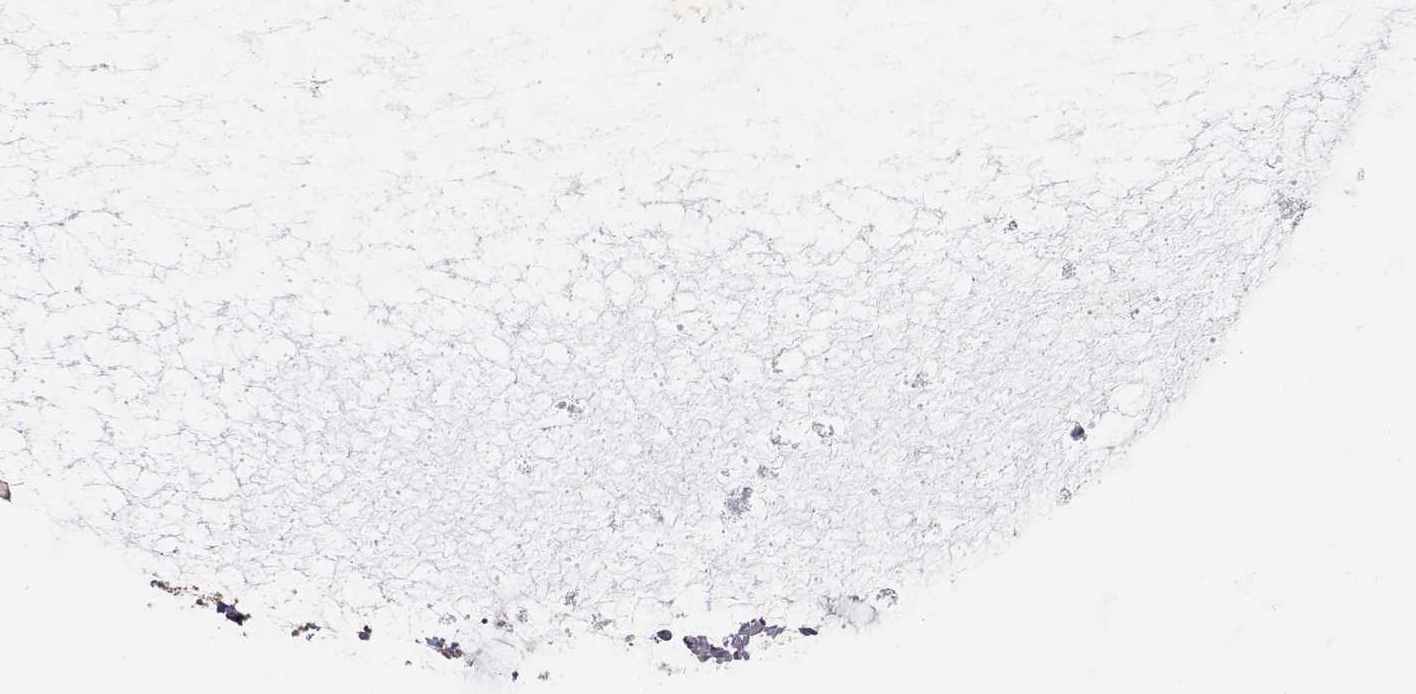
{"staining": {"intensity": "weak", "quantity": ">75%", "location": "cytoplasmic/membranous"}, "tissue": "ovarian cancer", "cell_type": "Tumor cells", "image_type": "cancer", "snomed": [{"axis": "morphology", "description": "Cystadenocarcinoma, mucinous, NOS"}, {"axis": "topography", "description": "Ovary"}], "caption": "Tumor cells display low levels of weak cytoplasmic/membranous staining in approximately >75% of cells in ovarian mucinous cystadenocarcinoma. (Stains: DAB (3,3'-diaminobenzidine) in brown, nuclei in blue, Microscopy: brightfield microscopy at high magnification).", "gene": "AP1B1", "patient": {"sex": "female", "age": 41}}